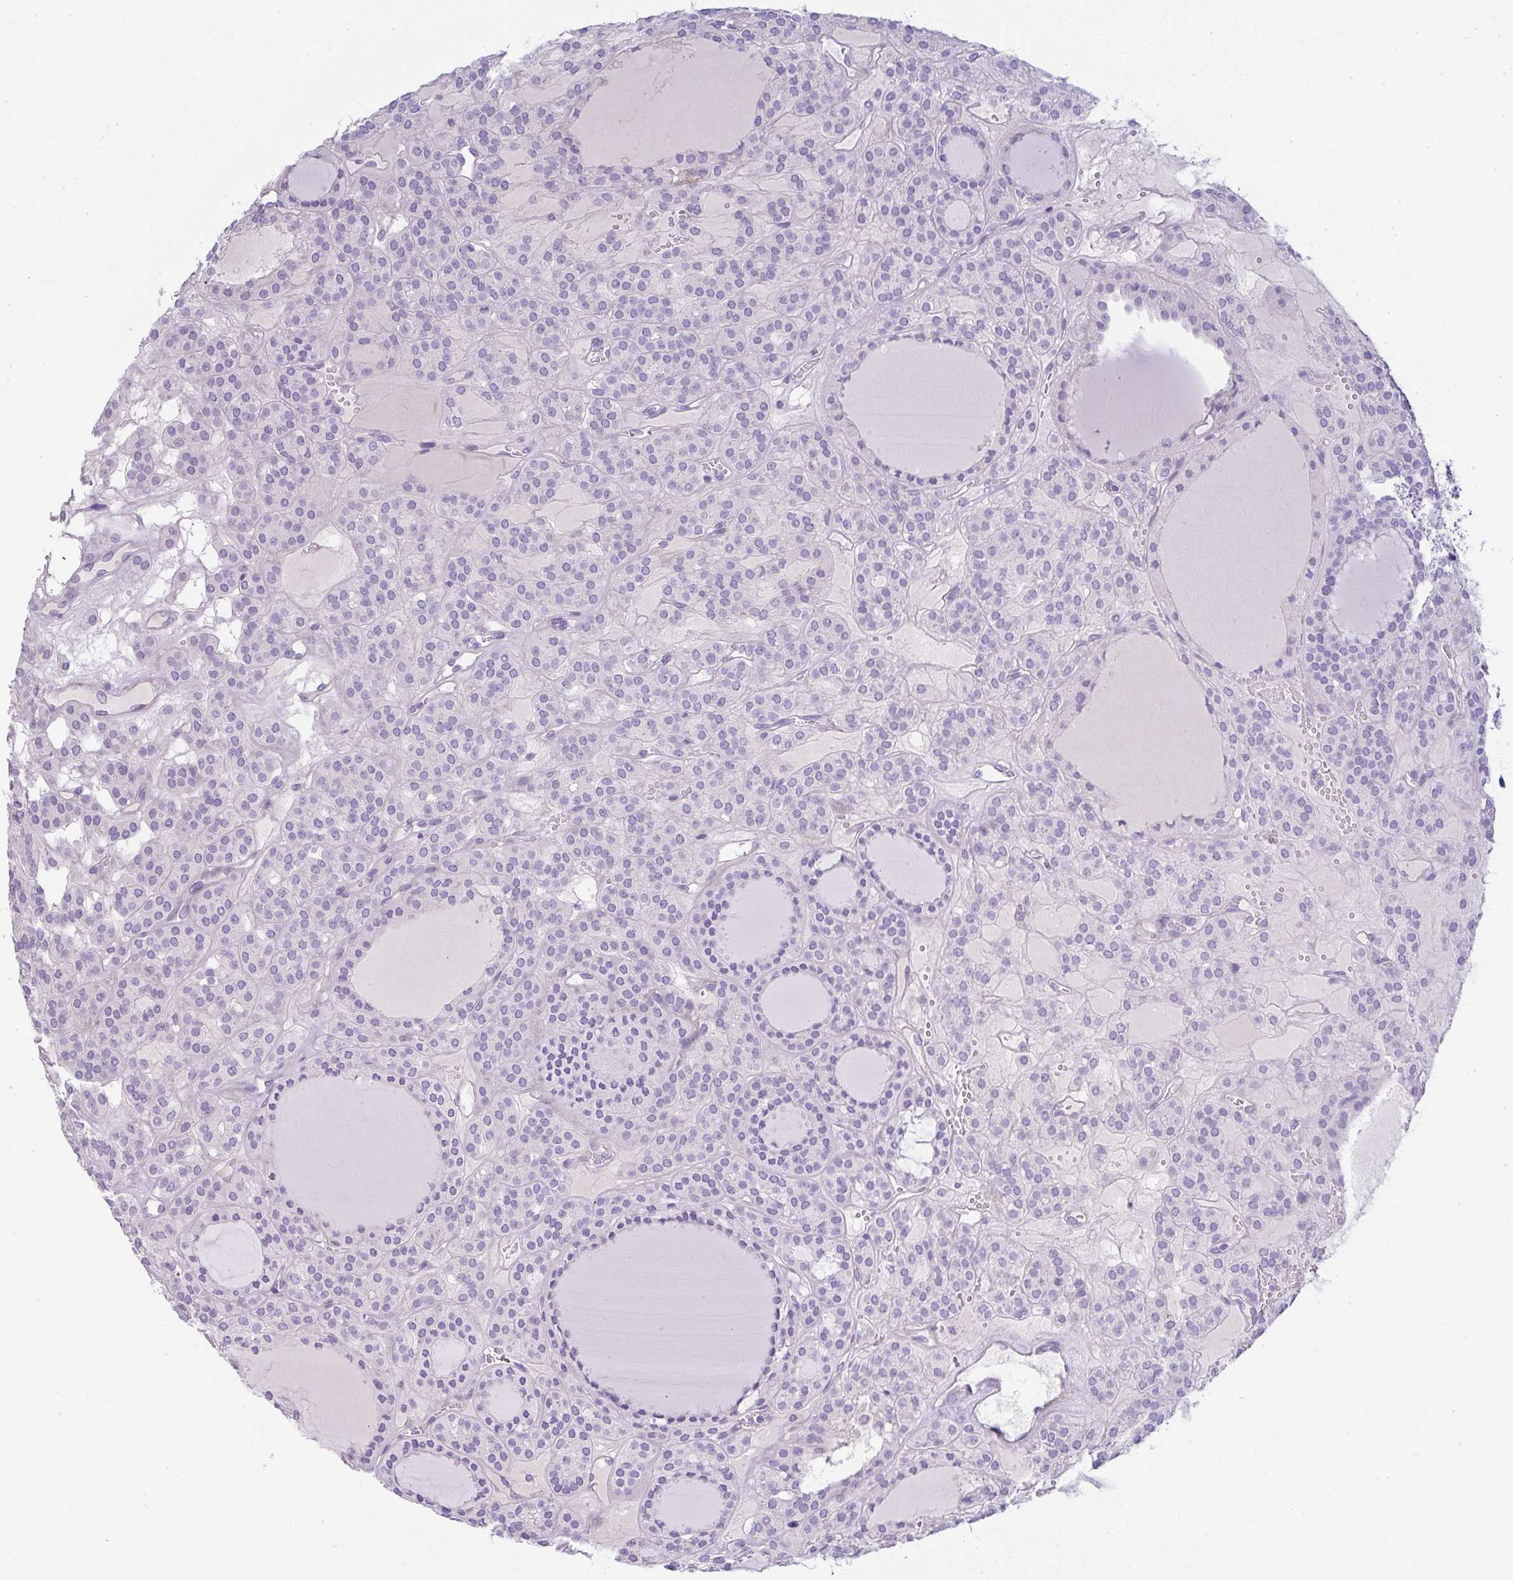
{"staining": {"intensity": "negative", "quantity": "none", "location": "none"}, "tissue": "thyroid cancer", "cell_type": "Tumor cells", "image_type": "cancer", "snomed": [{"axis": "morphology", "description": "Follicular adenoma carcinoma, NOS"}, {"axis": "topography", "description": "Thyroid gland"}], "caption": "Immunohistochemistry image of thyroid follicular adenoma carcinoma stained for a protein (brown), which displays no staining in tumor cells.", "gene": "LPAR4", "patient": {"sex": "female", "age": 63}}